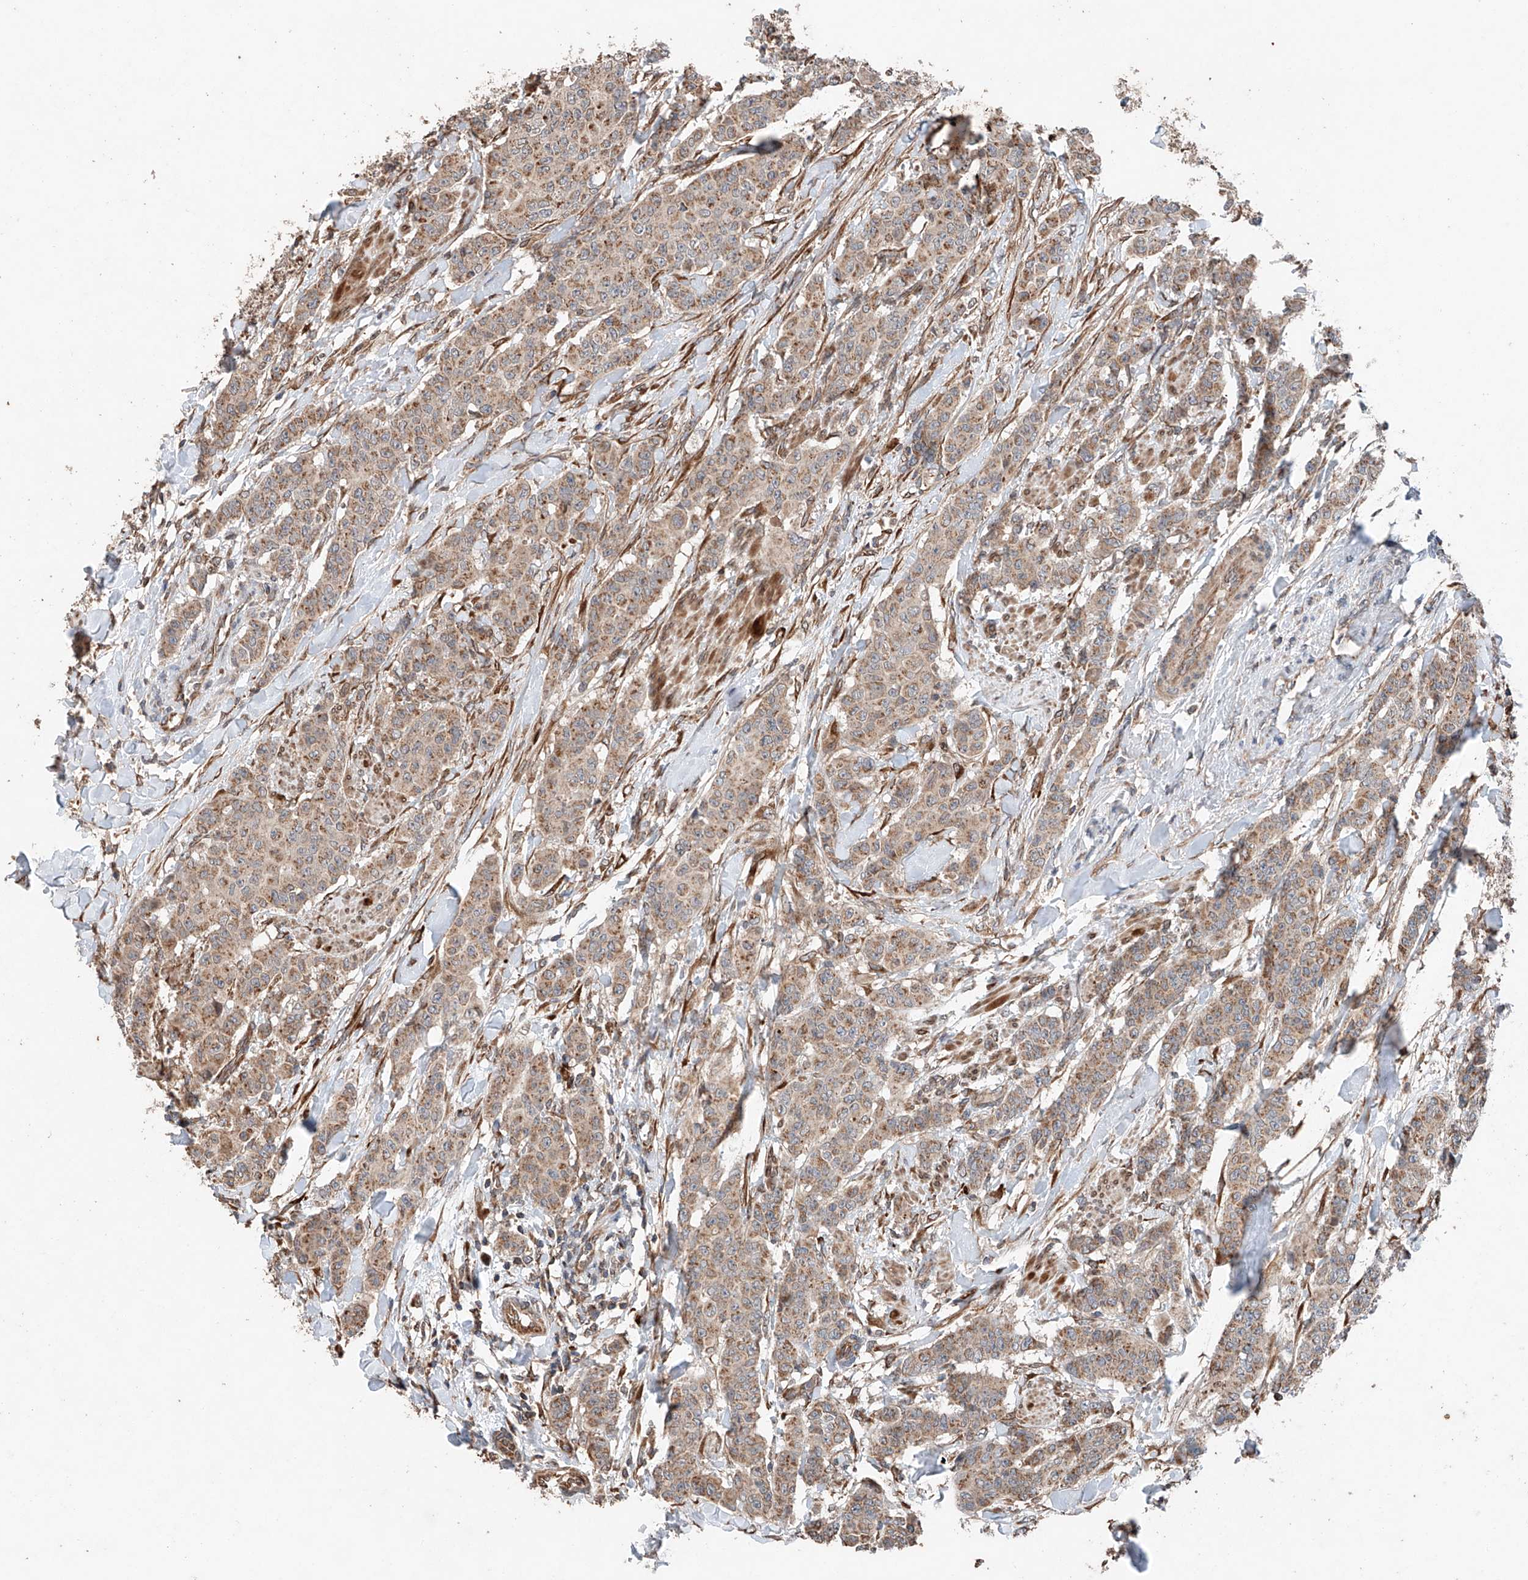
{"staining": {"intensity": "moderate", "quantity": ">75%", "location": "cytoplasmic/membranous"}, "tissue": "breast cancer", "cell_type": "Tumor cells", "image_type": "cancer", "snomed": [{"axis": "morphology", "description": "Duct carcinoma"}, {"axis": "topography", "description": "Breast"}], "caption": "Protein expression analysis of human breast cancer reveals moderate cytoplasmic/membranous staining in about >75% of tumor cells.", "gene": "AP4B1", "patient": {"sex": "female", "age": 40}}